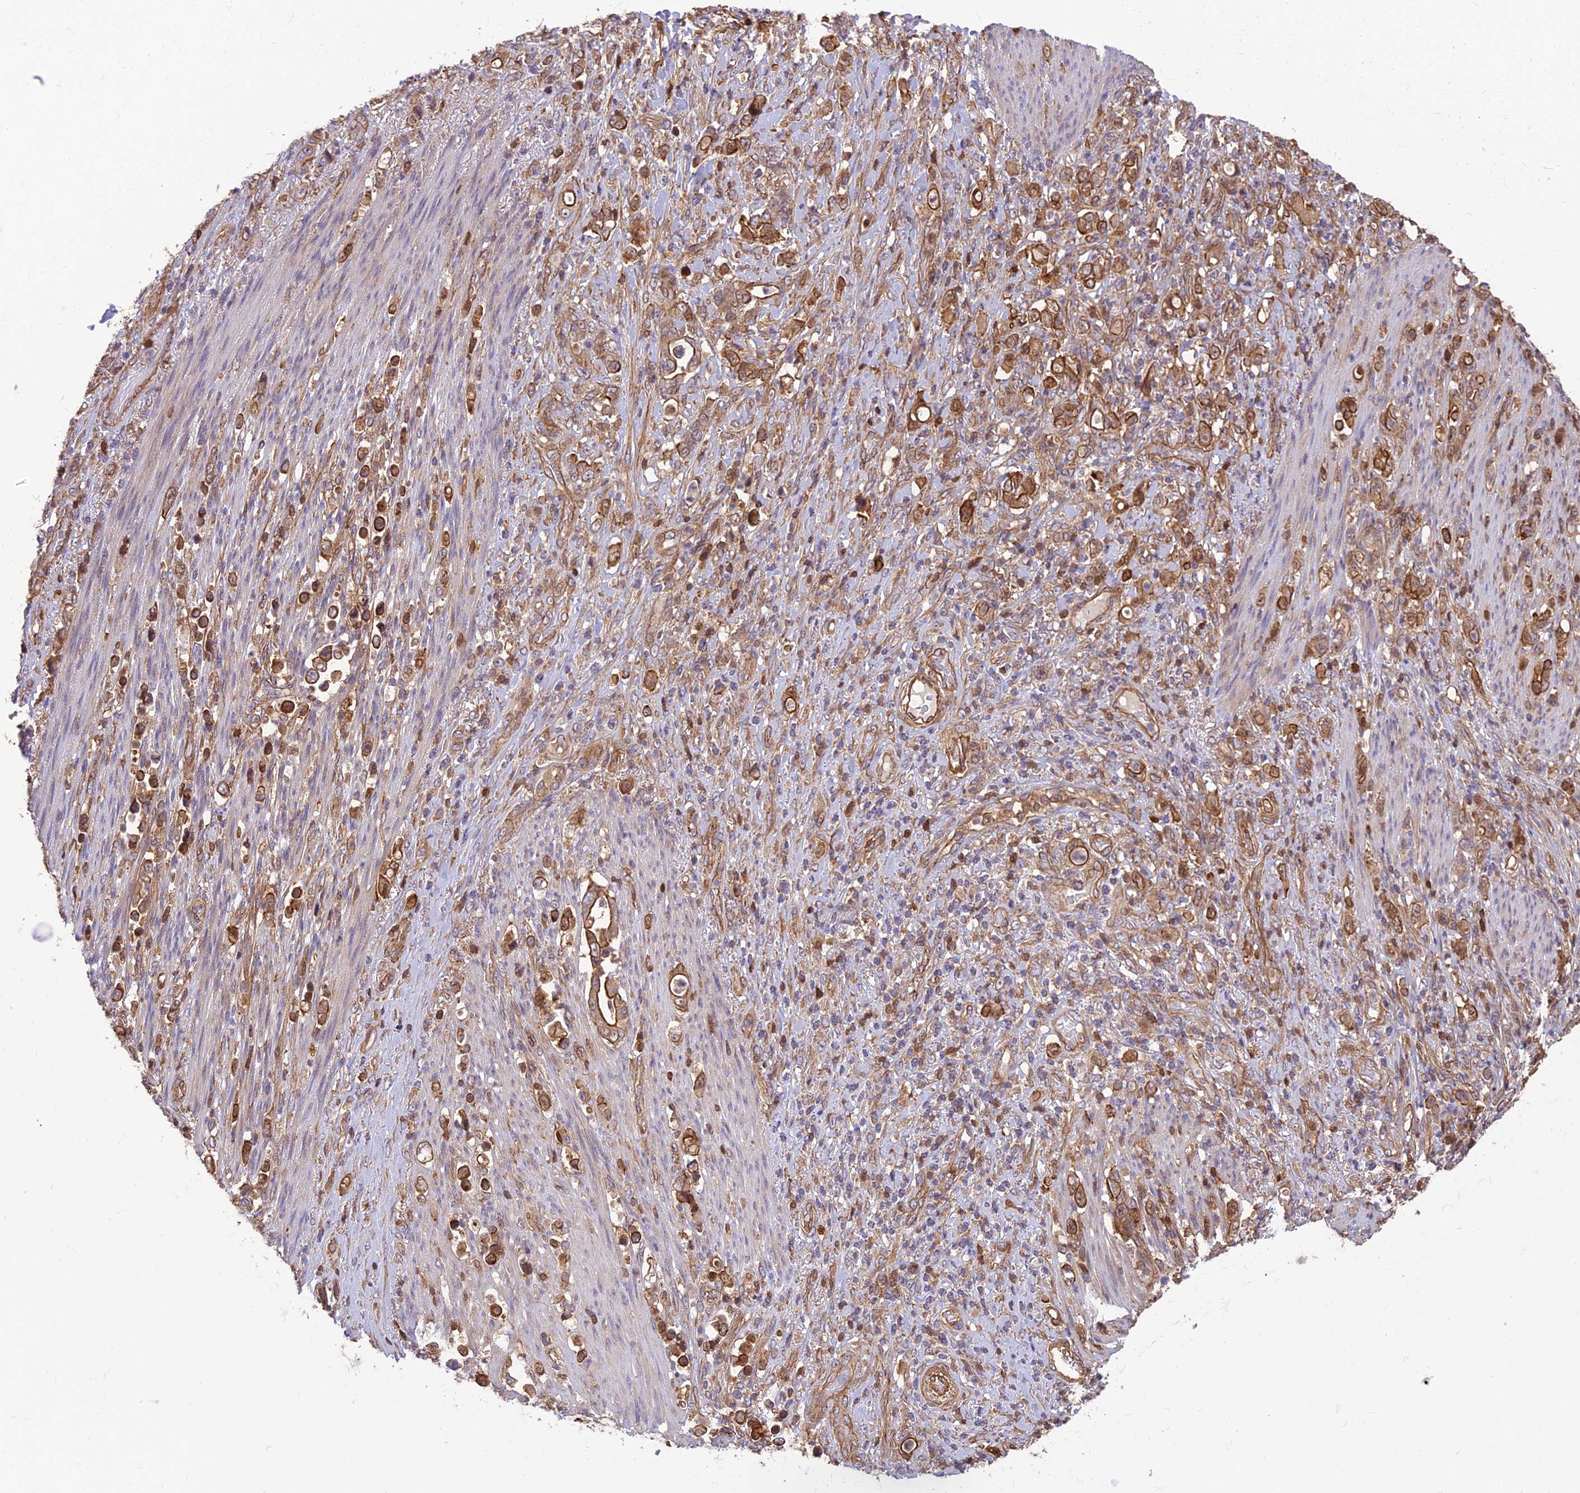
{"staining": {"intensity": "moderate", "quantity": ">75%", "location": "cytoplasmic/membranous"}, "tissue": "stomach cancer", "cell_type": "Tumor cells", "image_type": "cancer", "snomed": [{"axis": "morphology", "description": "Normal tissue, NOS"}, {"axis": "morphology", "description": "Adenocarcinoma, NOS"}, {"axis": "topography", "description": "Stomach"}], "caption": "A brown stain labels moderate cytoplasmic/membranous positivity of a protein in human adenocarcinoma (stomach) tumor cells.", "gene": "HPSE2", "patient": {"sex": "female", "age": 79}}